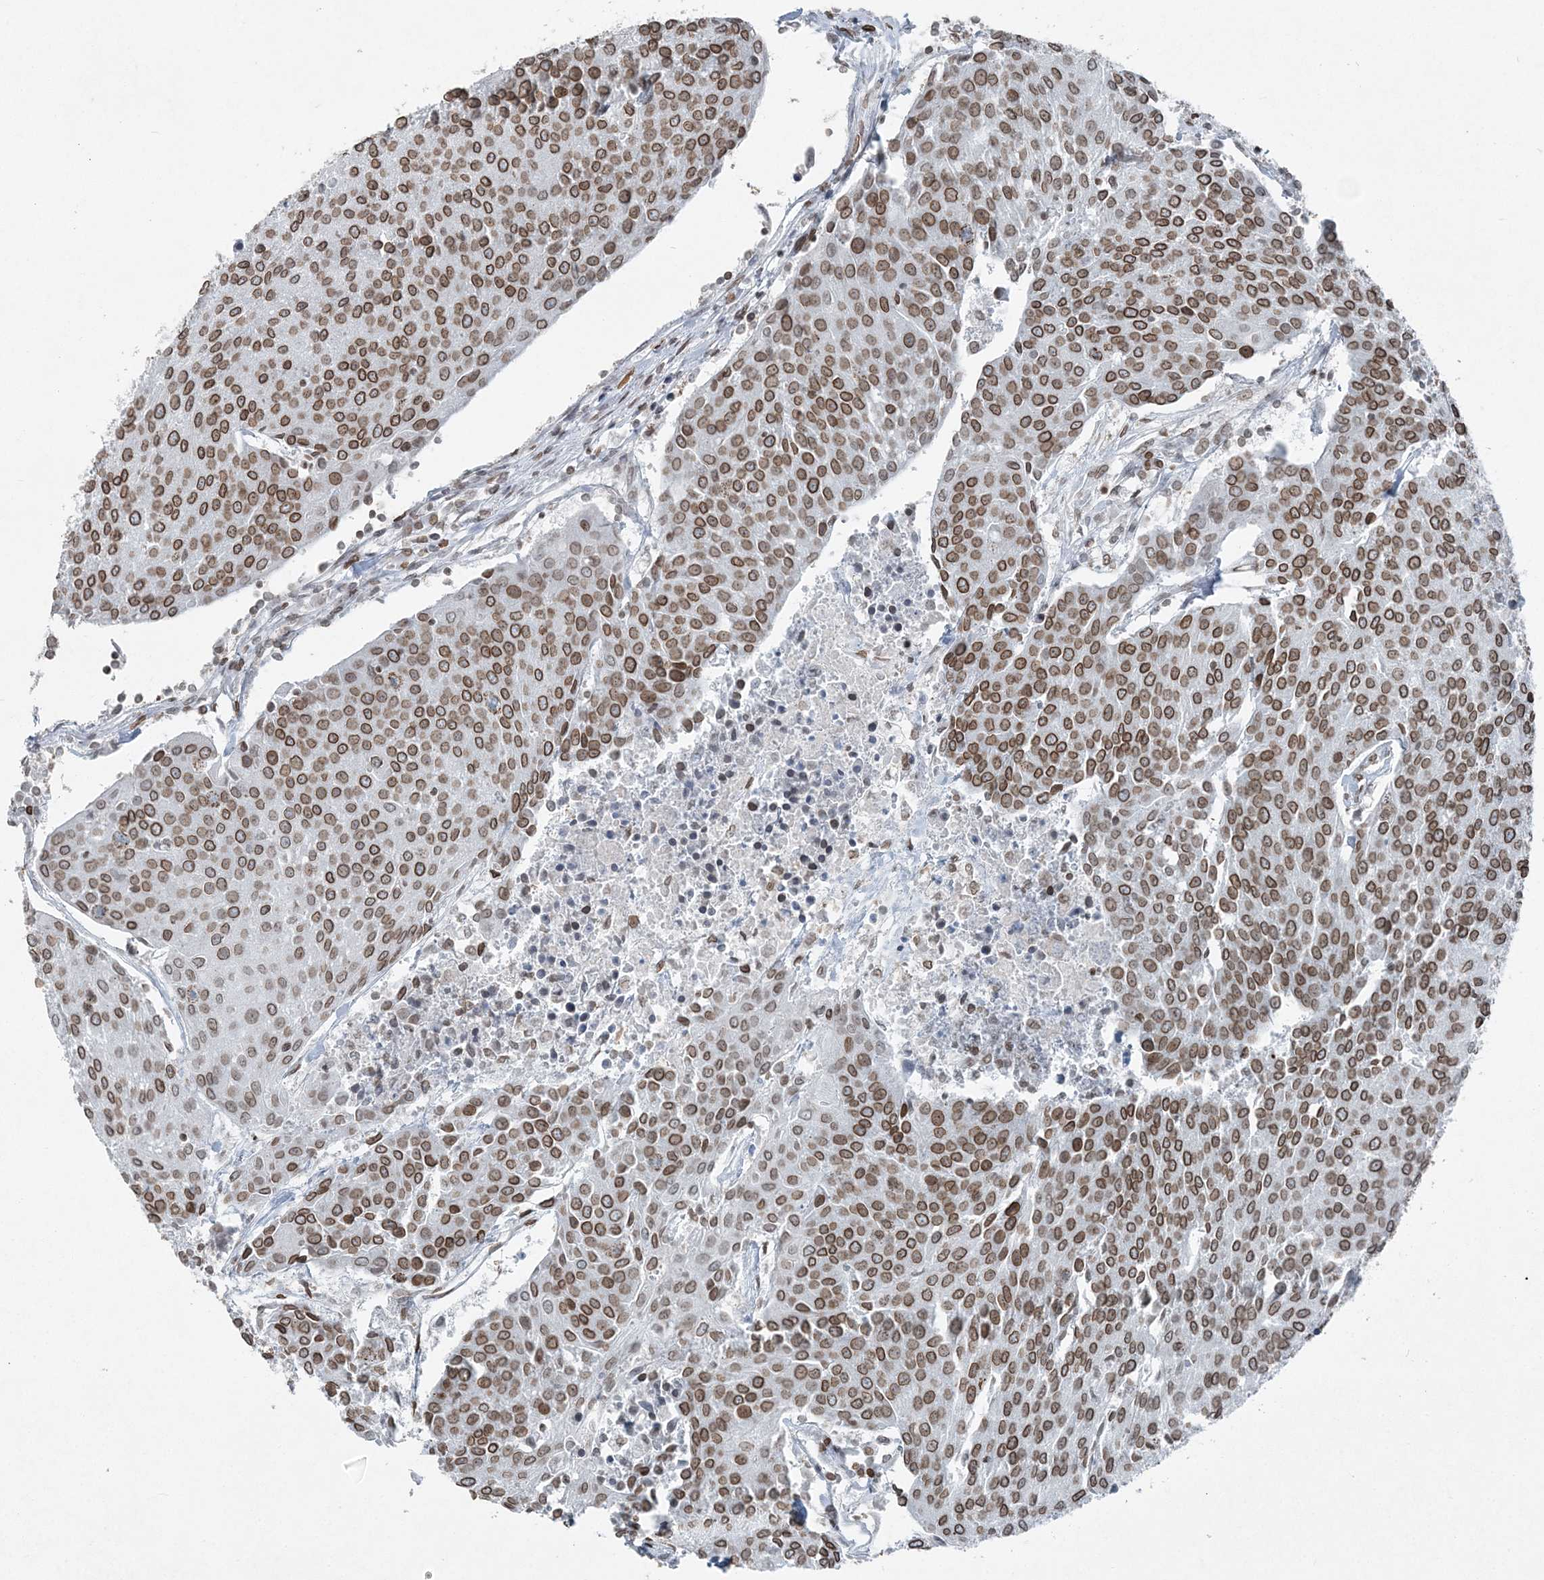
{"staining": {"intensity": "moderate", "quantity": ">75%", "location": "cytoplasmic/membranous,nuclear"}, "tissue": "urothelial cancer", "cell_type": "Tumor cells", "image_type": "cancer", "snomed": [{"axis": "morphology", "description": "Urothelial carcinoma, High grade"}, {"axis": "topography", "description": "Urinary bladder"}], "caption": "Human high-grade urothelial carcinoma stained for a protein (brown) demonstrates moderate cytoplasmic/membranous and nuclear positive staining in approximately >75% of tumor cells.", "gene": "GJD4", "patient": {"sex": "female", "age": 85}}